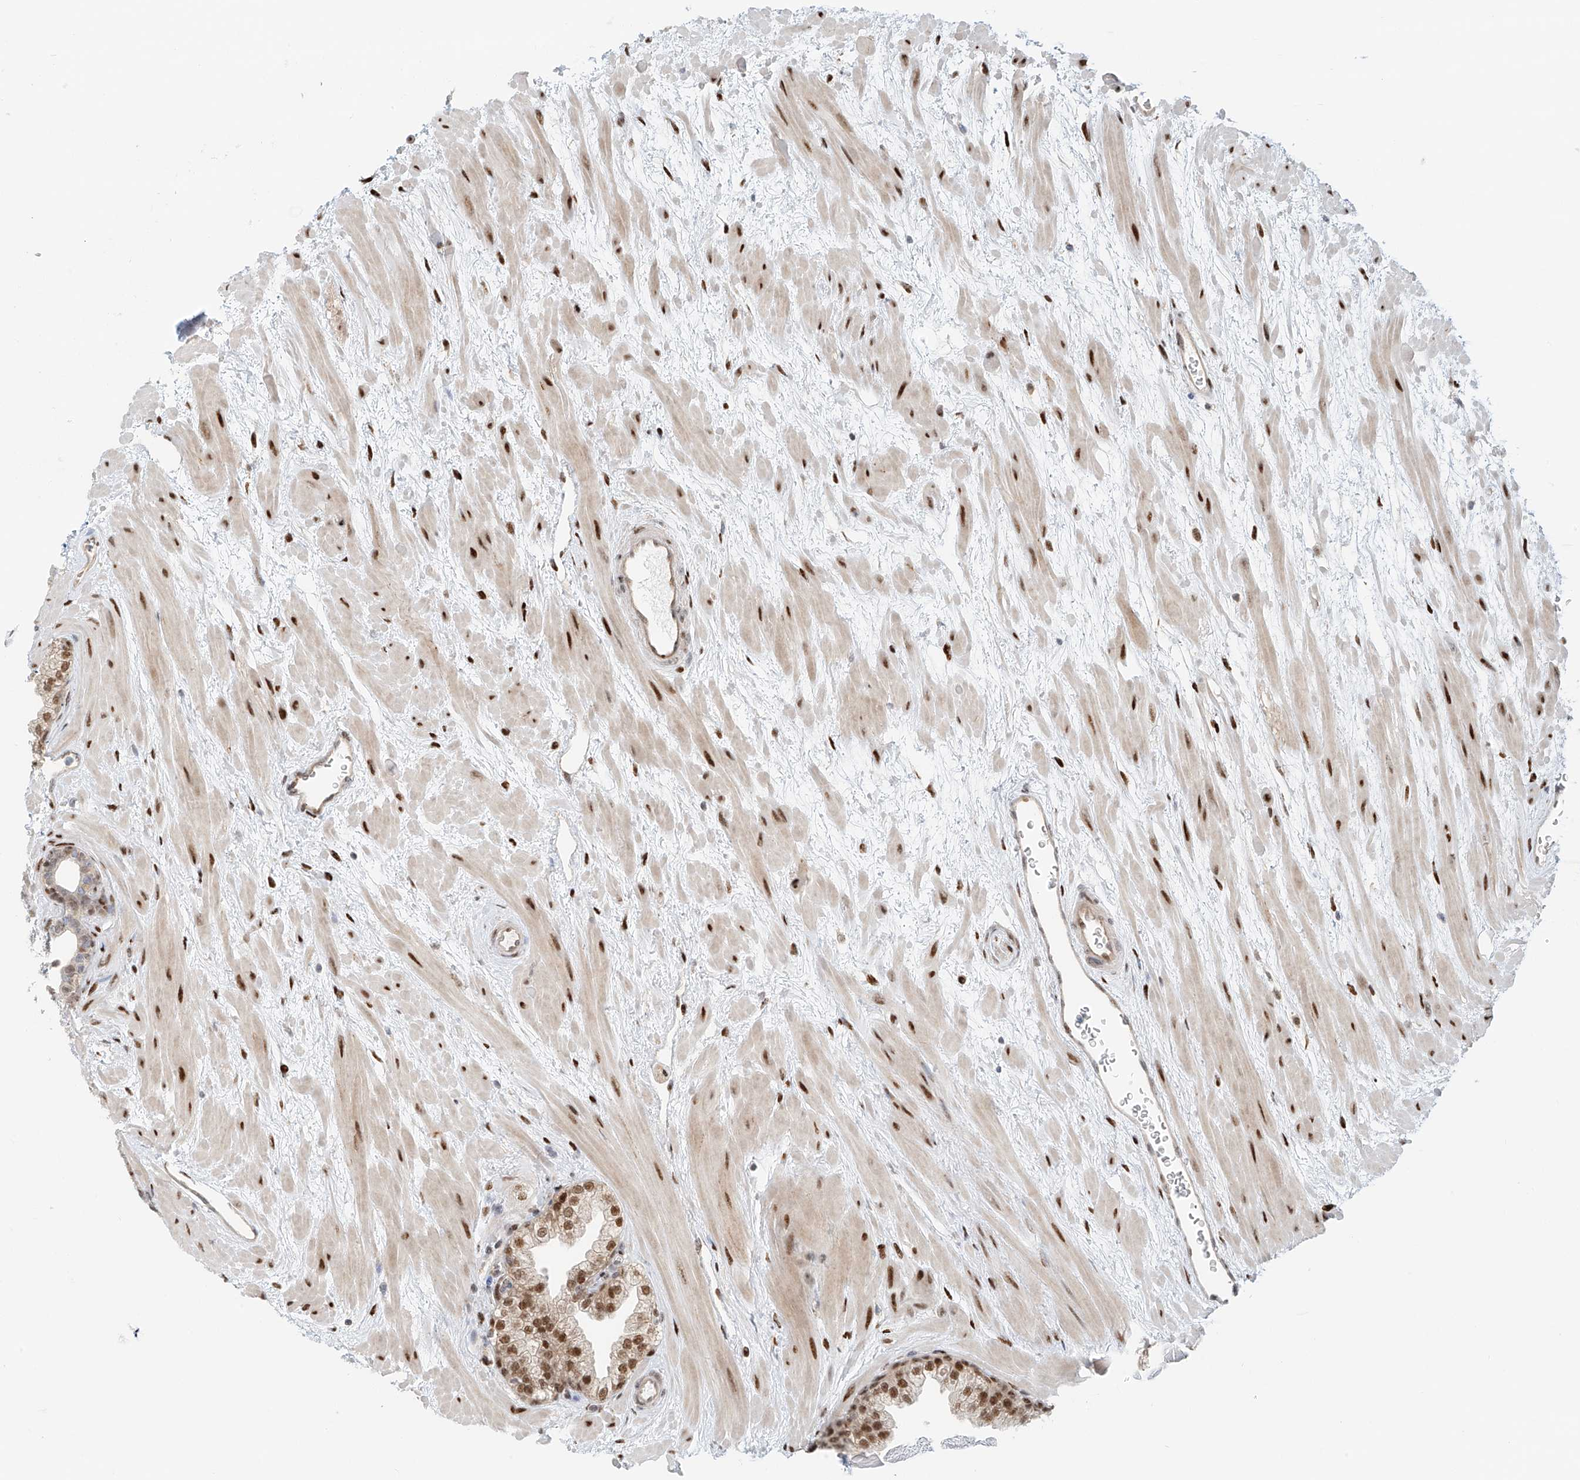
{"staining": {"intensity": "strong", "quantity": ">75%", "location": "nuclear"}, "tissue": "prostate", "cell_type": "Glandular cells", "image_type": "normal", "snomed": [{"axis": "morphology", "description": "Normal tissue, NOS"}, {"axis": "topography", "description": "Prostate"}], "caption": "A brown stain shows strong nuclear expression of a protein in glandular cells of benign prostate. (brown staining indicates protein expression, while blue staining denotes nuclei).", "gene": "ZNF514", "patient": {"sex": "male", "age": 48}}